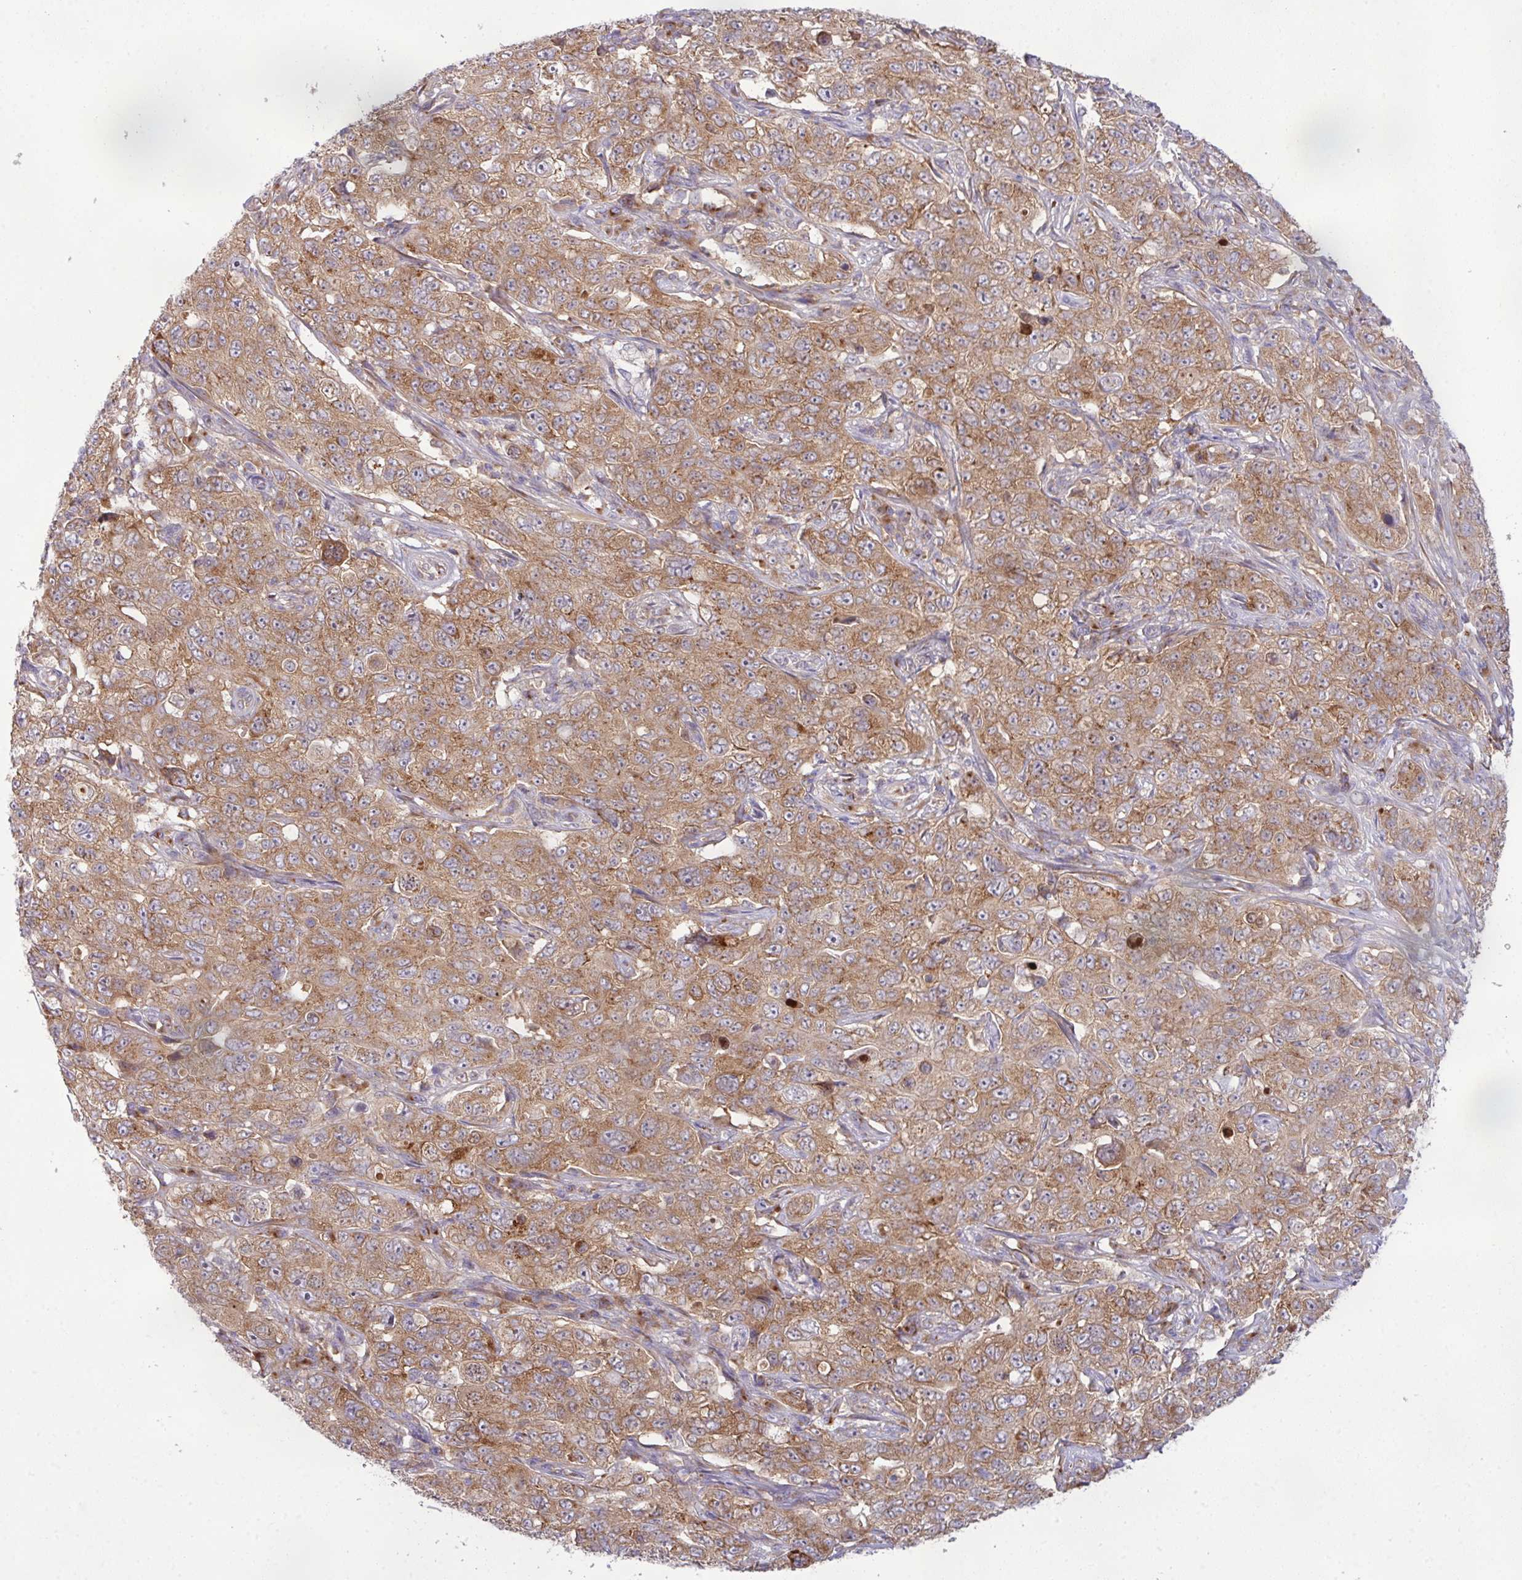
{"staining": {"intensity": "moderate", "quantity": ">75%", "location": "cytoplasmic/membranous"}, "tissue": "pancreatic cancer", "cell_type": "Tumor cells", "image_type": "cancer", "snomed": [{"axis": "morphology", "description": "Adenocarcinoma, NOS"}, {"axis": "topography", "description": "Pancreas"}], "caption": "Immunohistochemistry (IHC) staining of pancreatic adenocarcinoma, which reveals medium levels of moderate cytoplasmic/membranous staining in about >75% of tumor cells indicating moderate cytoplasmic/membranous protein positivity. The staining was performed using DAB (3,3'-diaminobenzidine) (brown) for protein detection and nuclei were counterstained in hematoxylin (blue).", "gene": "VTI1A", "patient": {"sex": "male", "age": 68}}